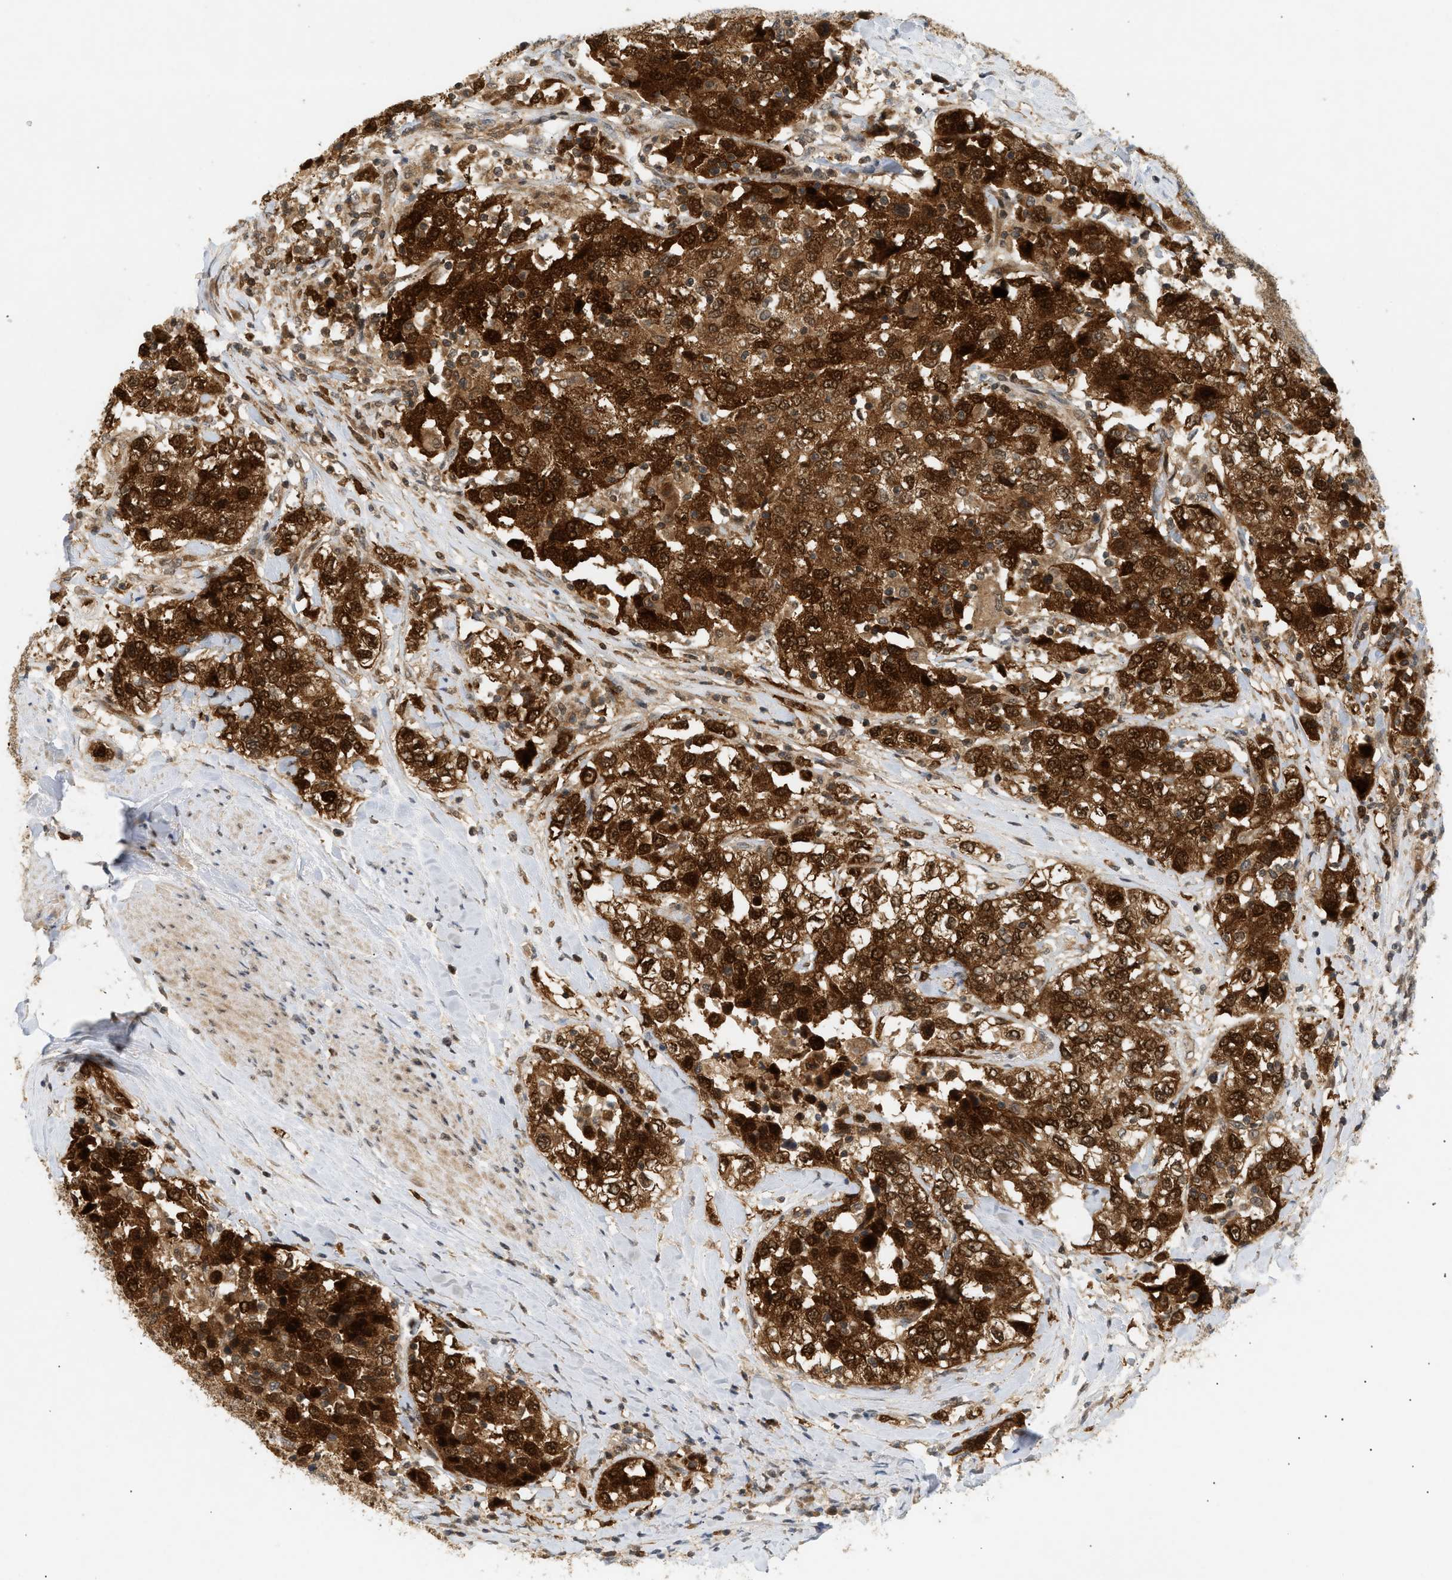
{"staining": {"intensity": "strong", "quantity": ">75%", "location": "cytoplasmic/membranous,nuclear"}, "tissue": "urothelial cancer", "cell_type": "Tumor cells", "image_type": "cancer", "snomed": [{"axis": "morphology", "description": "Urothelial carcinoma, High grade"}, {"axis": "topography", "description": "Urinary bladder"}], "caption": "Protein staining displays strong cytoplasmic/membranous and nuclear expression in about >75% of tumor cells in urothelial cancer.", "gene": "SHC1", "patient": {"sex": "female", "age": 80}}